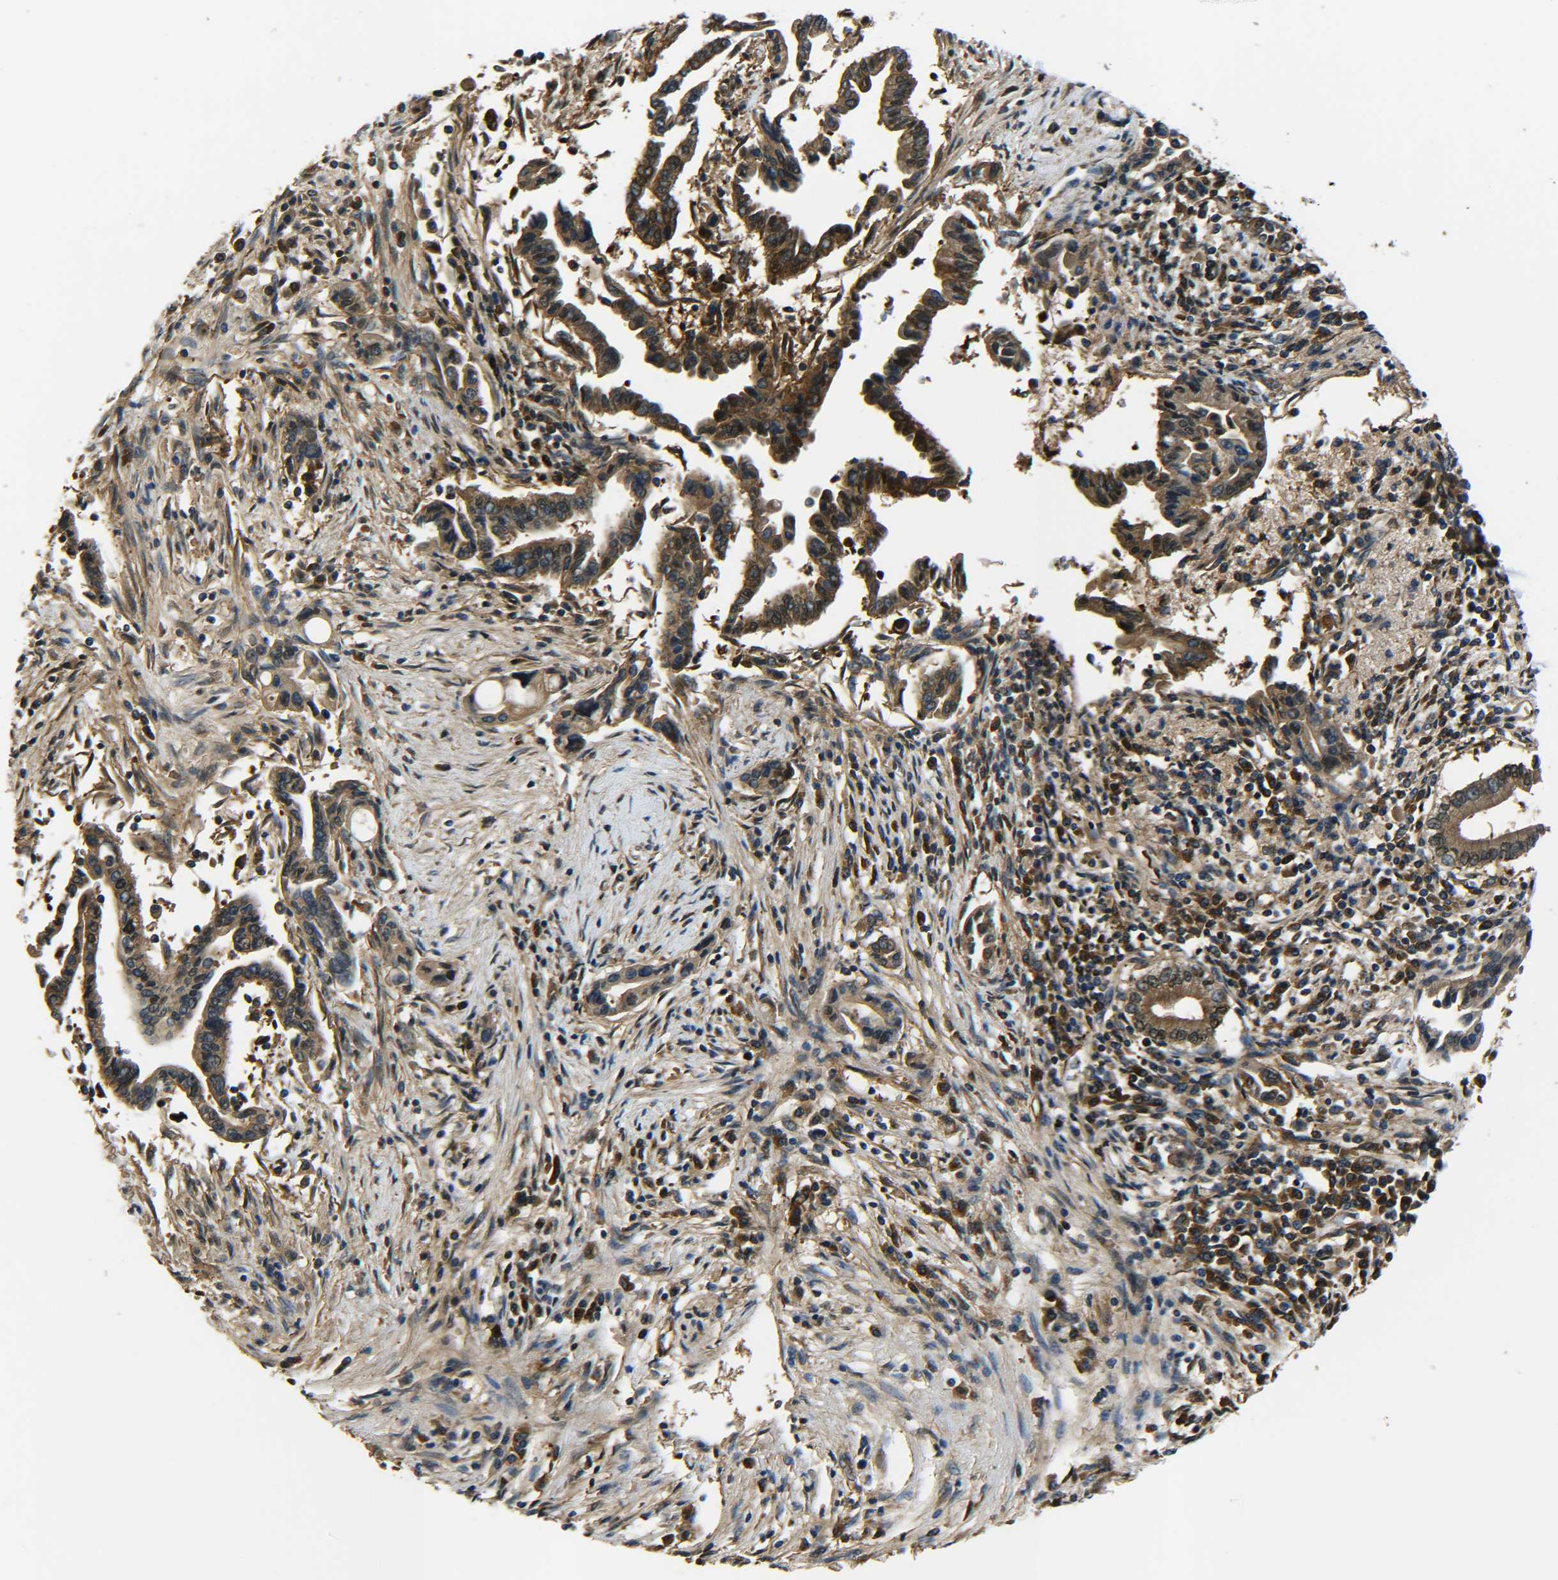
{"staining": {"intensity": "strong", "quantity": ">75%", "location": "cytoplasmic/membranous"}, "tissue": "pancreatic cancer", "cell_type": "Tumor cells", "image_type": "cancer", "snomed": [{"axis": "morphology", "description": "Adenocarcinoma, NOS"}, {"axis": "topography", "description": "Pancreas"}], "caption": "Immunohistochemistry (IHC) image of human adenocarcinoma (pancreatic) stained for a protein (brown), which shows high levels of strong cytoplasmic/membranous staining in approximately >75% of tumor cells.", "gene": "PREB", "patient": {"sex": "female", "age": 57}}